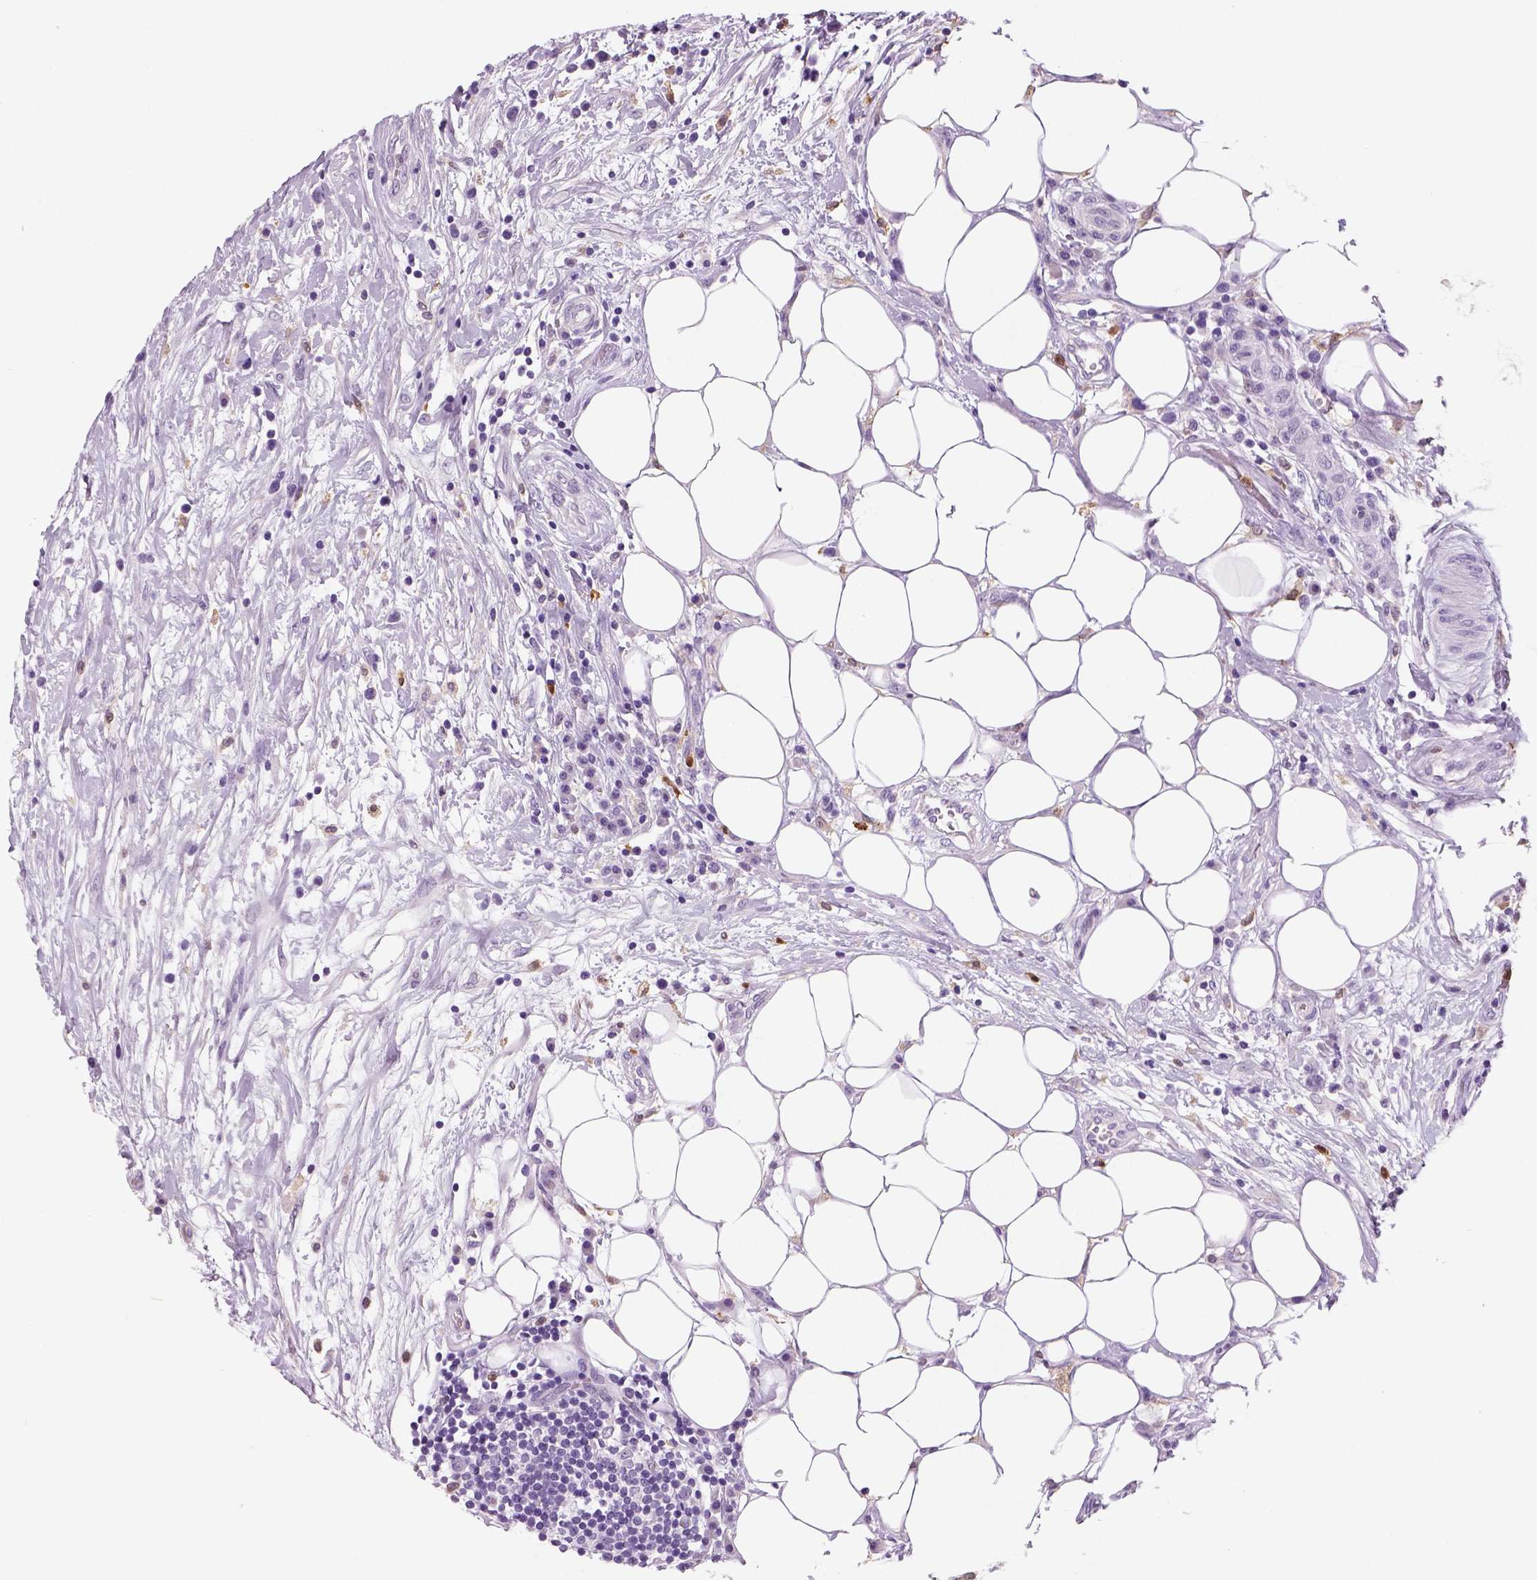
{"staining": {"intensity": "negative", "quantity": "none", "location": "none"}, "tissue": "lymphoma", "cell_type": "Tumor cells", "image_type": "cancer", "snomed": [{"axis": "morphology", "description": "Malignant lymphoma, non-Hodgkin's type, High grade"}, {"axis": "topography", "description": "Soft tissue"}], "caption": "Image shows no protein positivity in tumor cells of lymphoma tissue.", "gene": "NECAB2", "patient": {"sex": "female", "age": 56}}